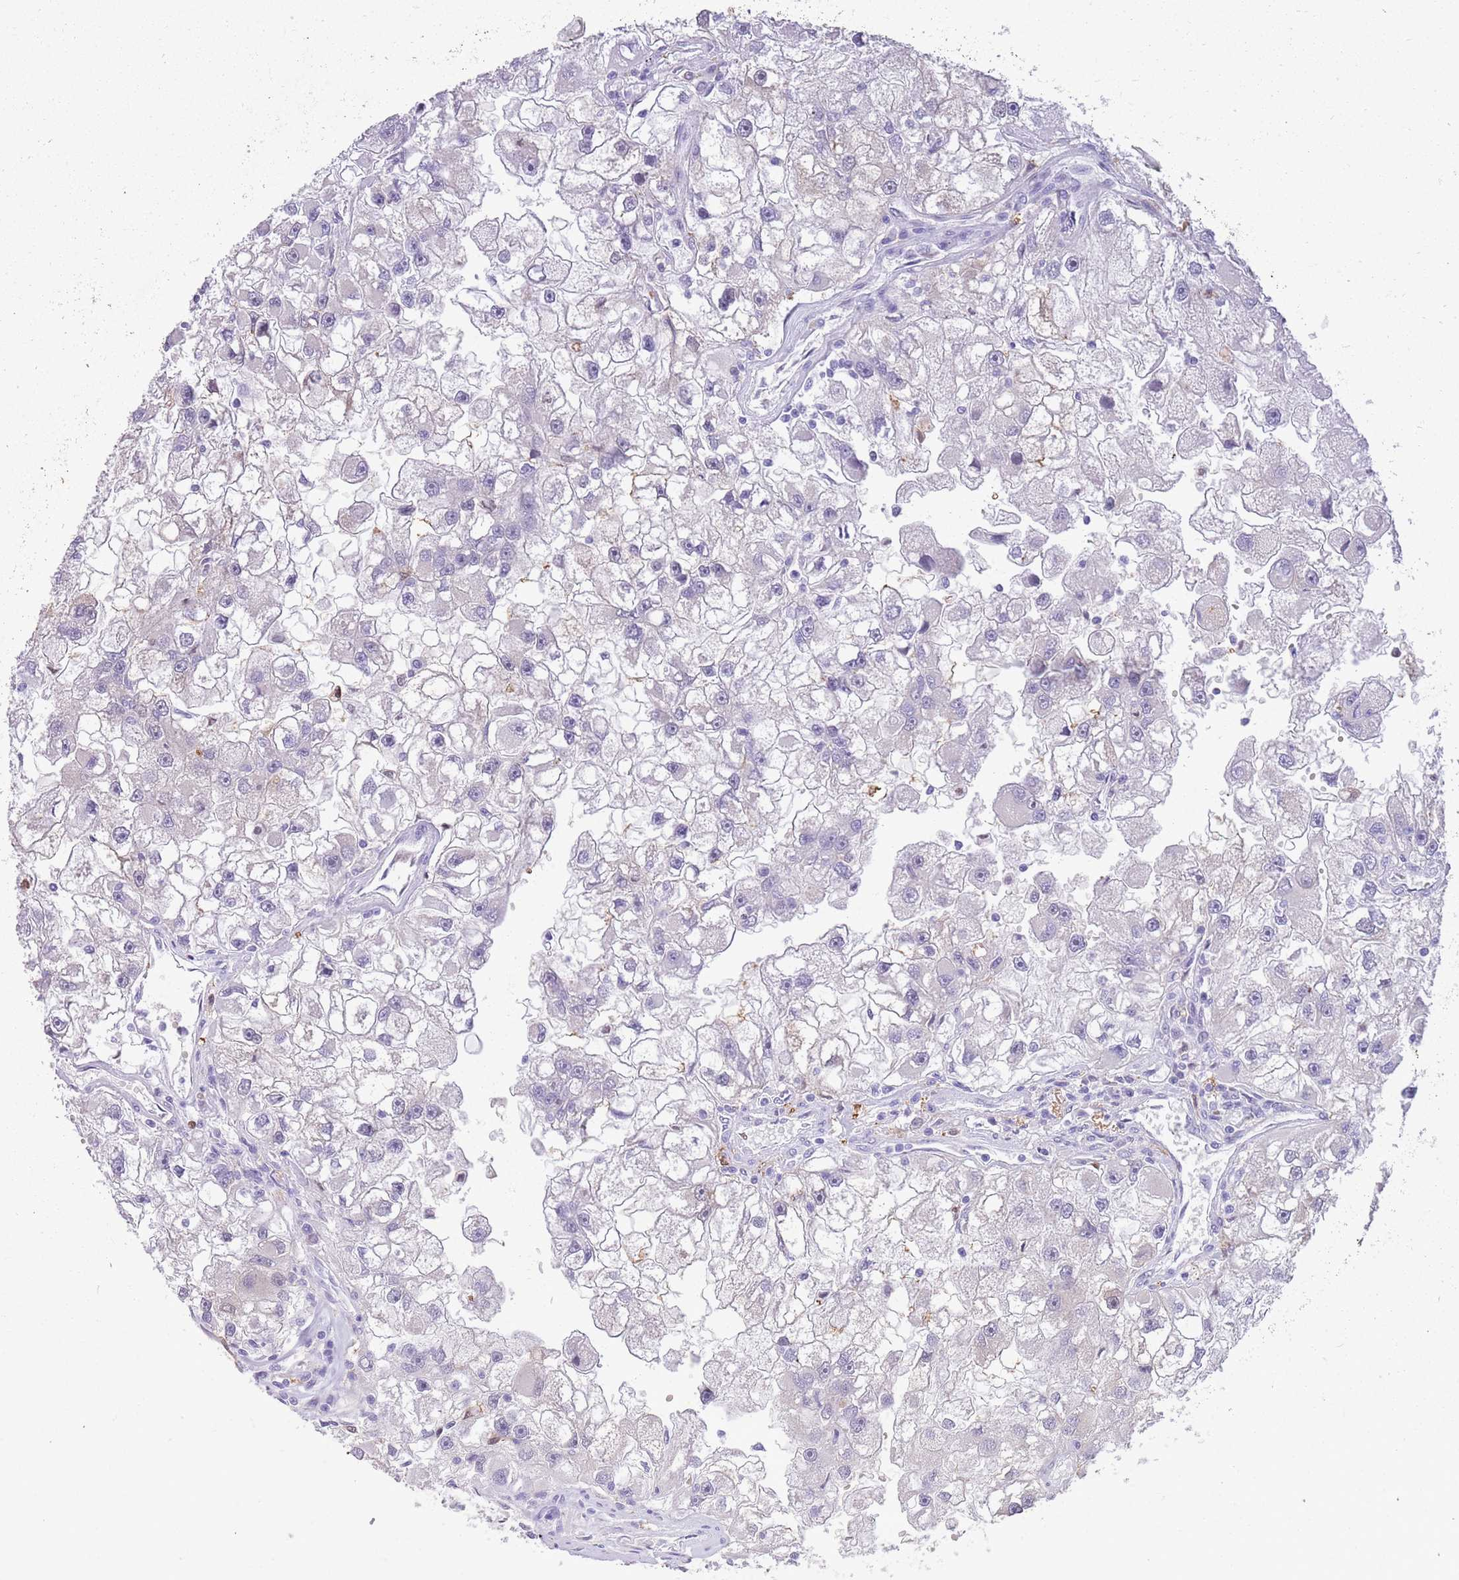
{"staining": {"intensity": "negative", "quantity": "none", "location": "none"}, "tissue": "renal cancer", "cell_type": "Tumor cells", "image_type": "cancer", "snomed": [{"axis": "morphology", "description": "Adenocarcinoma, NOS"}, {"axis": "topography", "description": "Kidney"}], "caption": "Renal cancer stained for a protein using IHC exhibits no positivity tumor cells.", "gene": "TRIM32", "patient": {"sex": "male", "age": 63}}